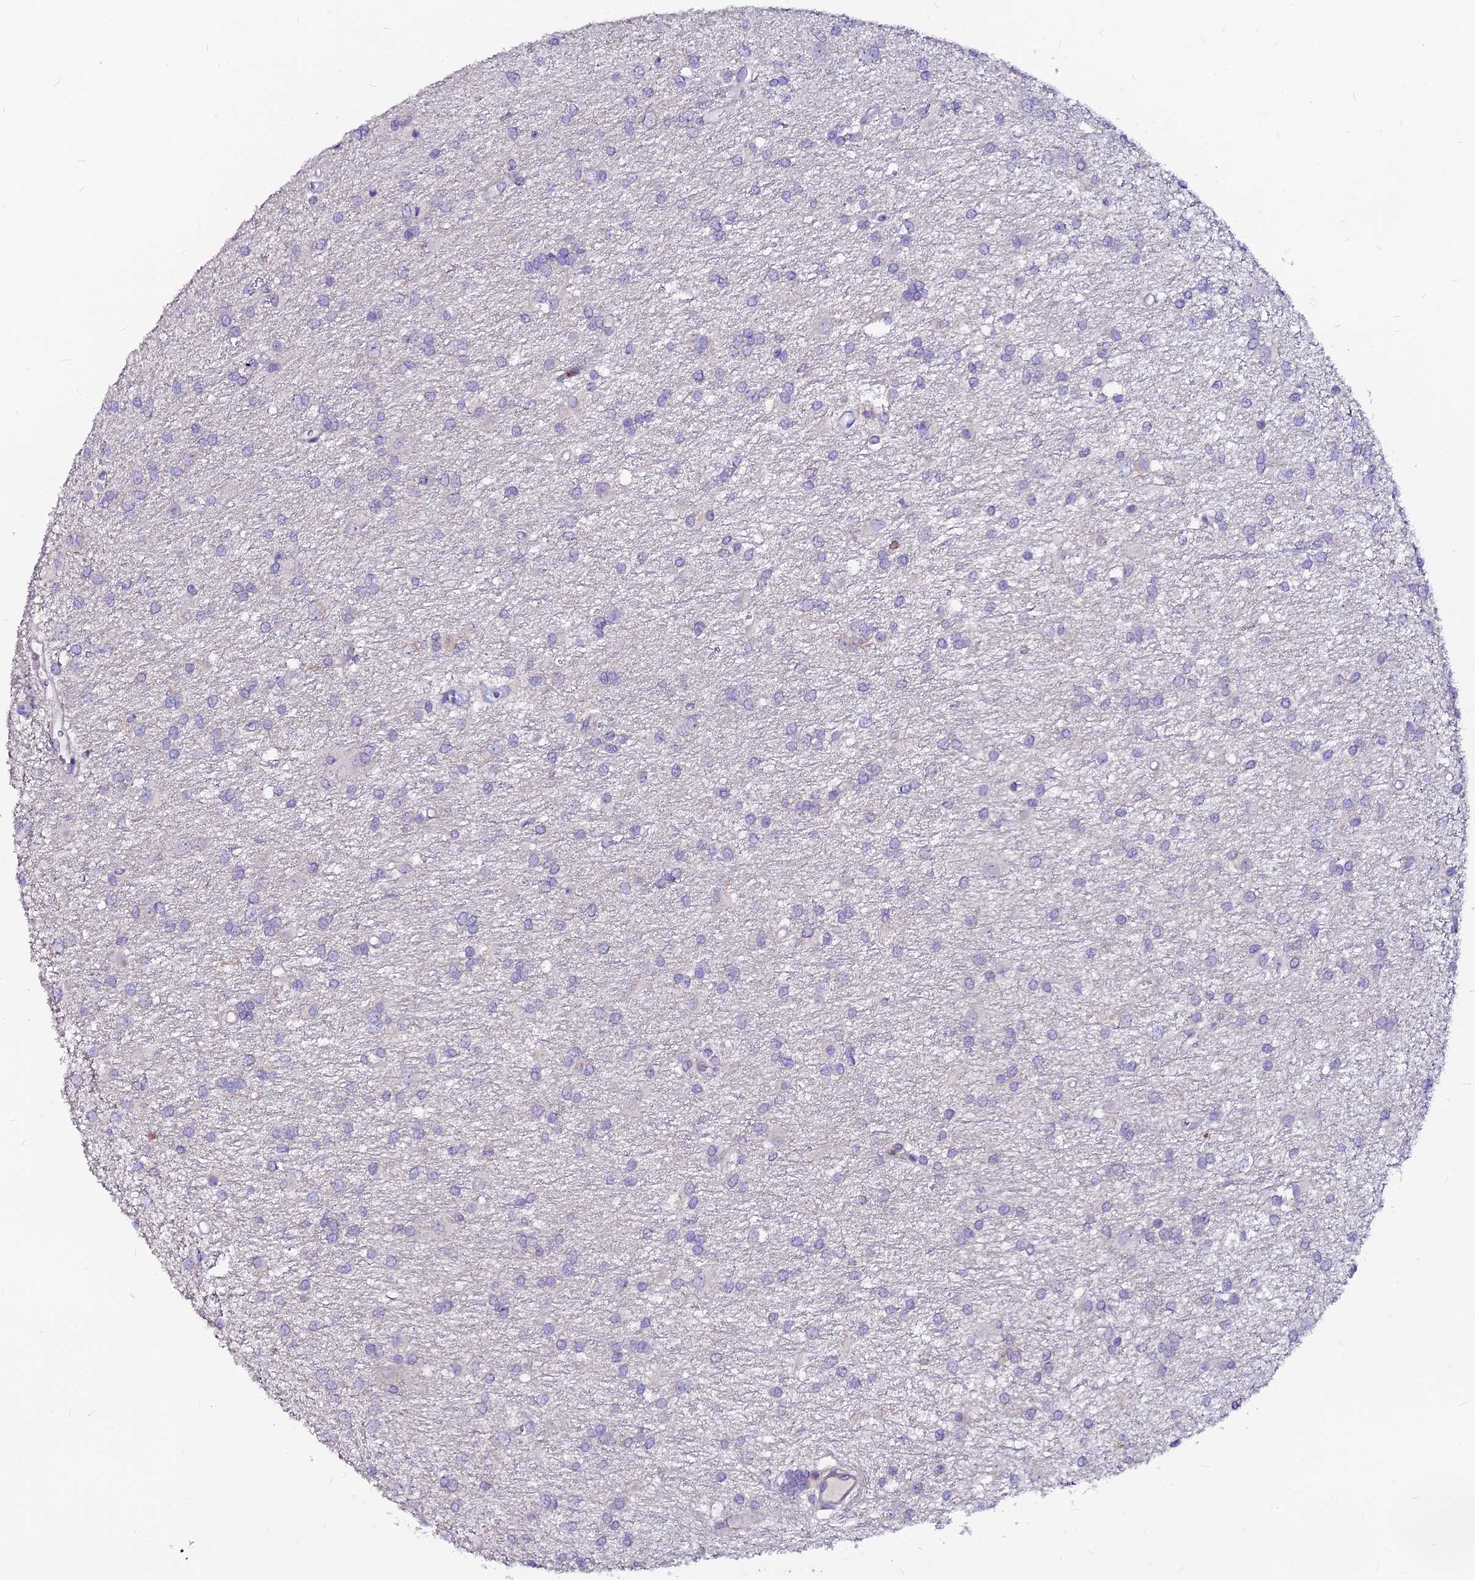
{"staining": {"intensity": "negative", "quantity": "none", "location": "none"}, "tissue": "glioma", "cell_type": "Tumor cells", "image_type": "cancer", "snomed": [{"axis": "morphology", "description": "Glioma, malignant, High grade"}, {"axis": "topography", "description": "Brain"}], "caption": "This photomicrograph is of glioma stained with immunohistochemistry (IHC) to label a protein in brown with the nuclei are counter-stained blue. There is no staining in tumor cells. (Immunohistochemistry (ihc), brightfield microscopy, high magnification).", "gene": "DENND2D", "patient": {"sex": "female", "age": 50}}